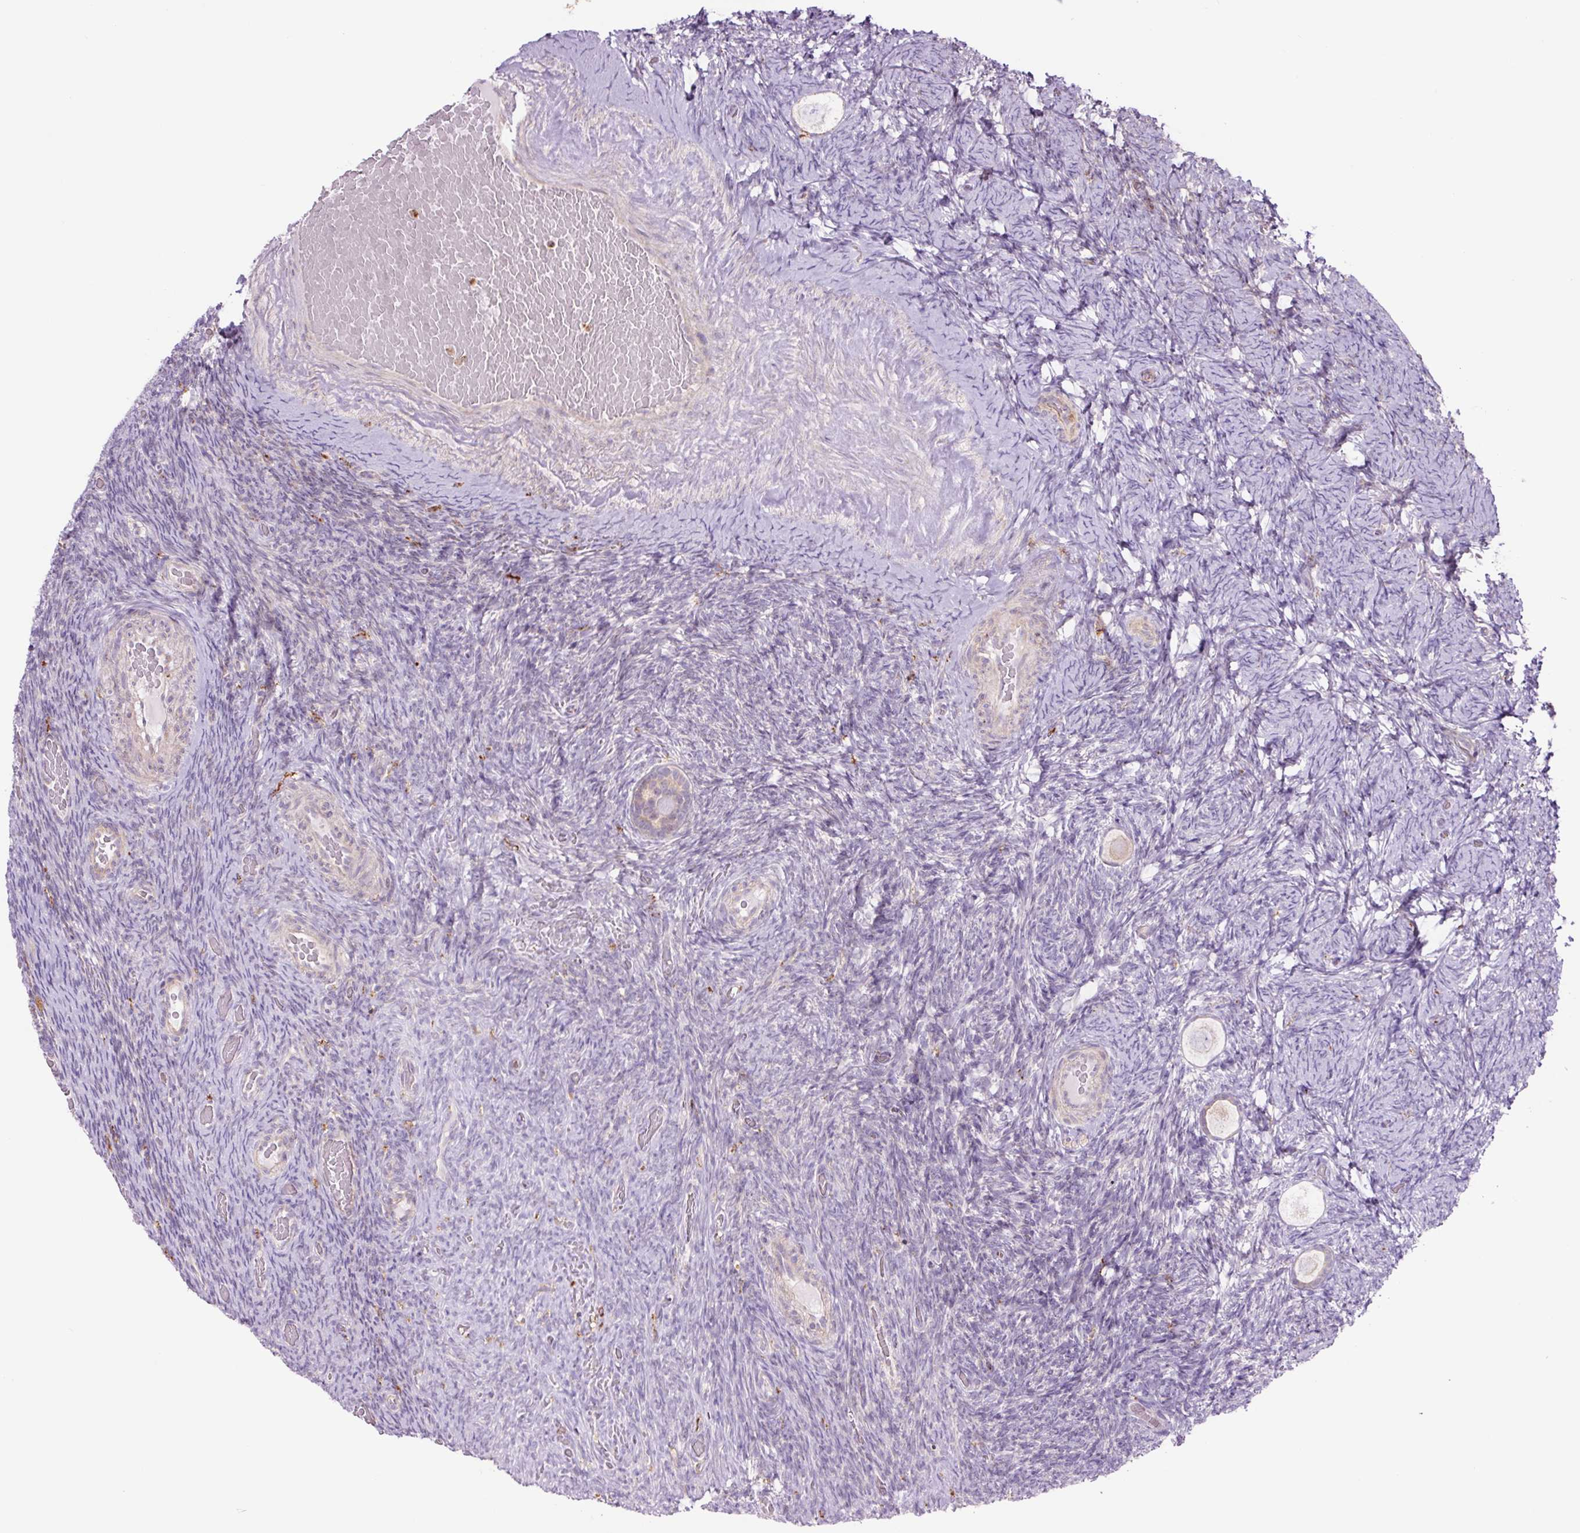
{"staining": {"intensity": "negative", "quantity": "none", "location": "none"}, "tissue": "ovary", "cell_type": "Follicle cells", "image_type": "normal", "snomed": [{"axis": "morphology", "description": "Normal tissue, NOS"}, {"axis": "topography", "description": "Ovary"}], "caption": "Human ovary stained for a protein using IHC exhibits no staining in follicle cells.", "gene": "SH2D6", "patient": {"sex": "female", "age": 34}}